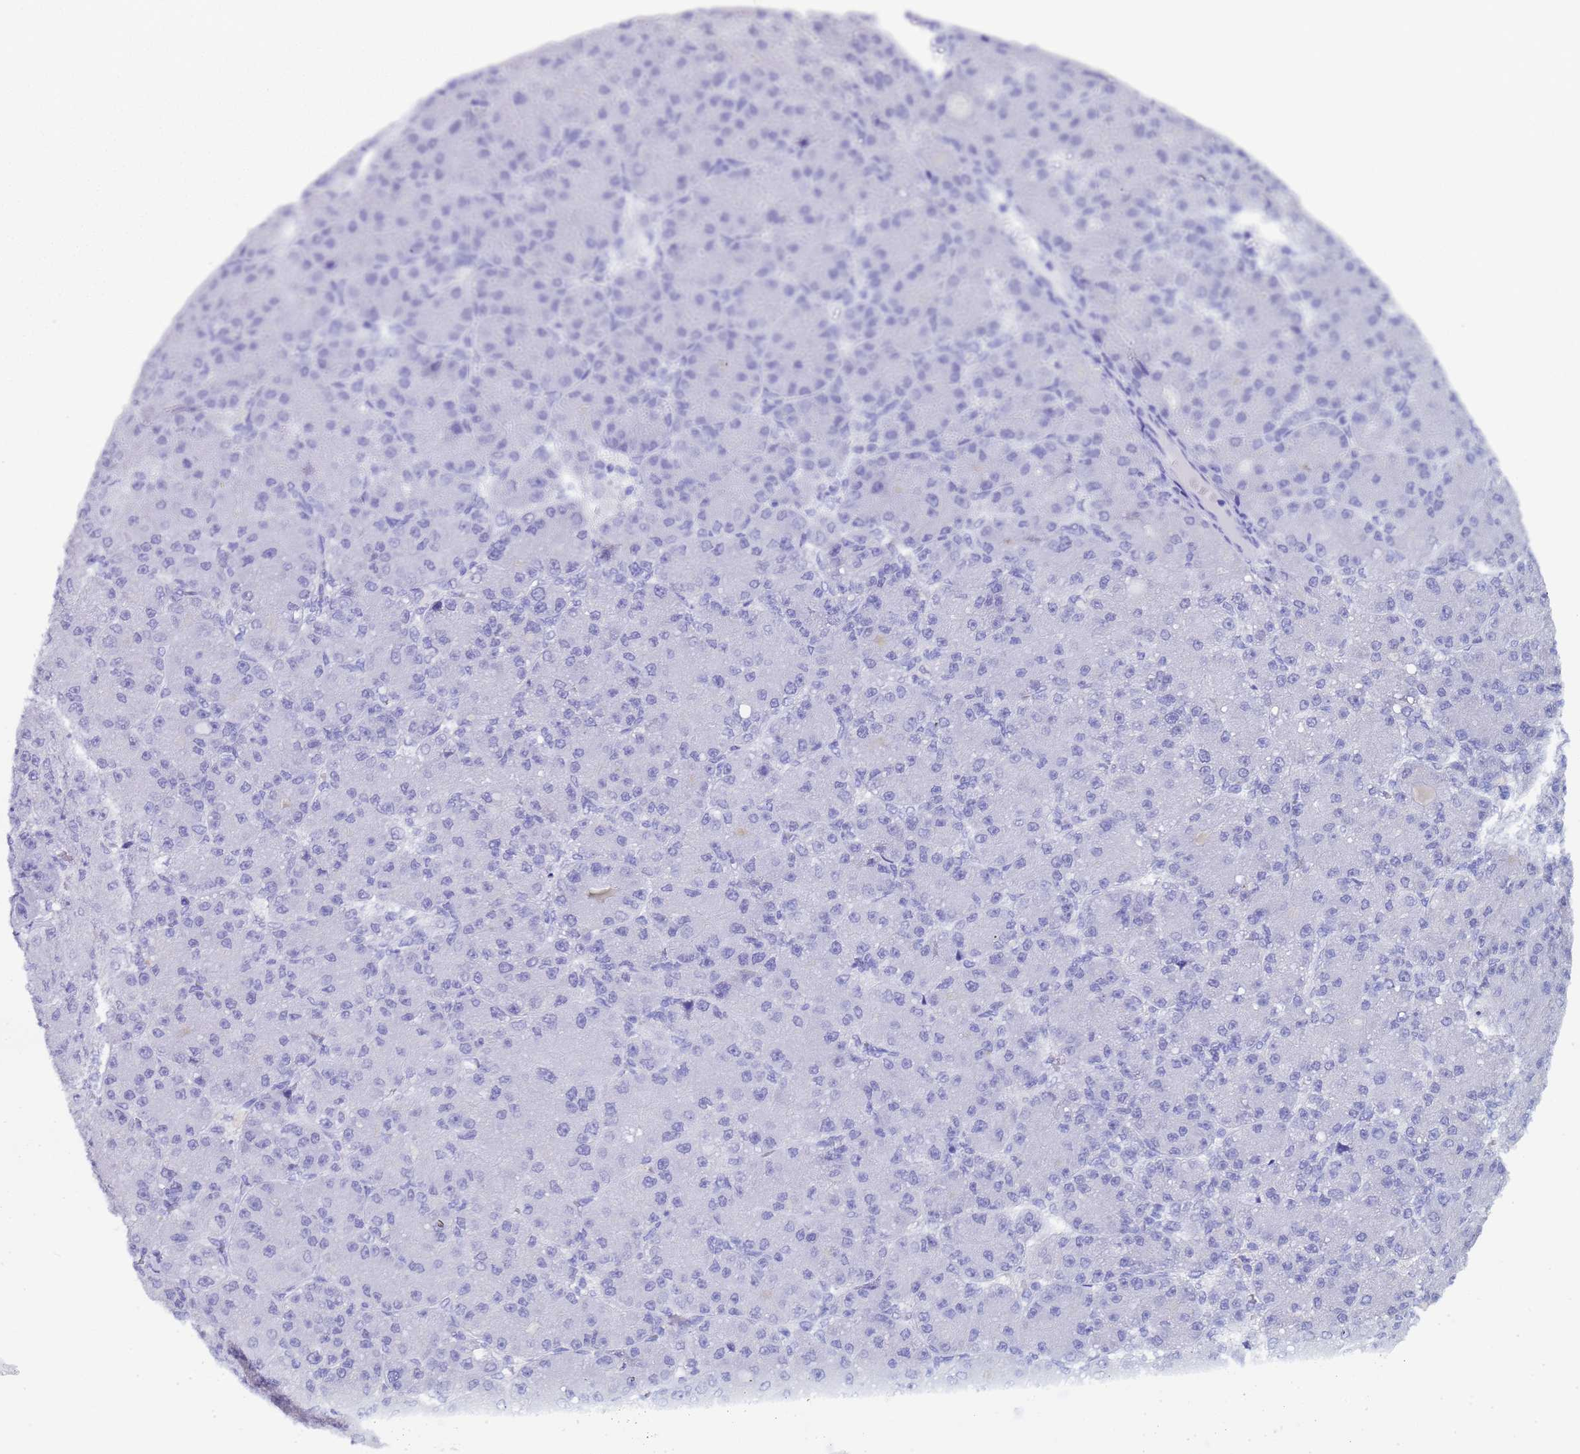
{"staining": {"intensity": "negative", "quantity": "none", "location": "none"}, "tissue": "liver cancer", "cell_type": "Tumor cells", "image_type": "cancer", "snomed": [{"axis": "morphology", "description": "Carcinoma, Hepatocellular, NOS"}, {"axis": "topography", "description": "Liver"}], "caption": "This is an IHC photomicrograph of liver cancer (hepatocellular carcinoma). There is no expression in tumor cells.", "gene": "CTRC", "patient": {"sex": "male", "age": 67}}